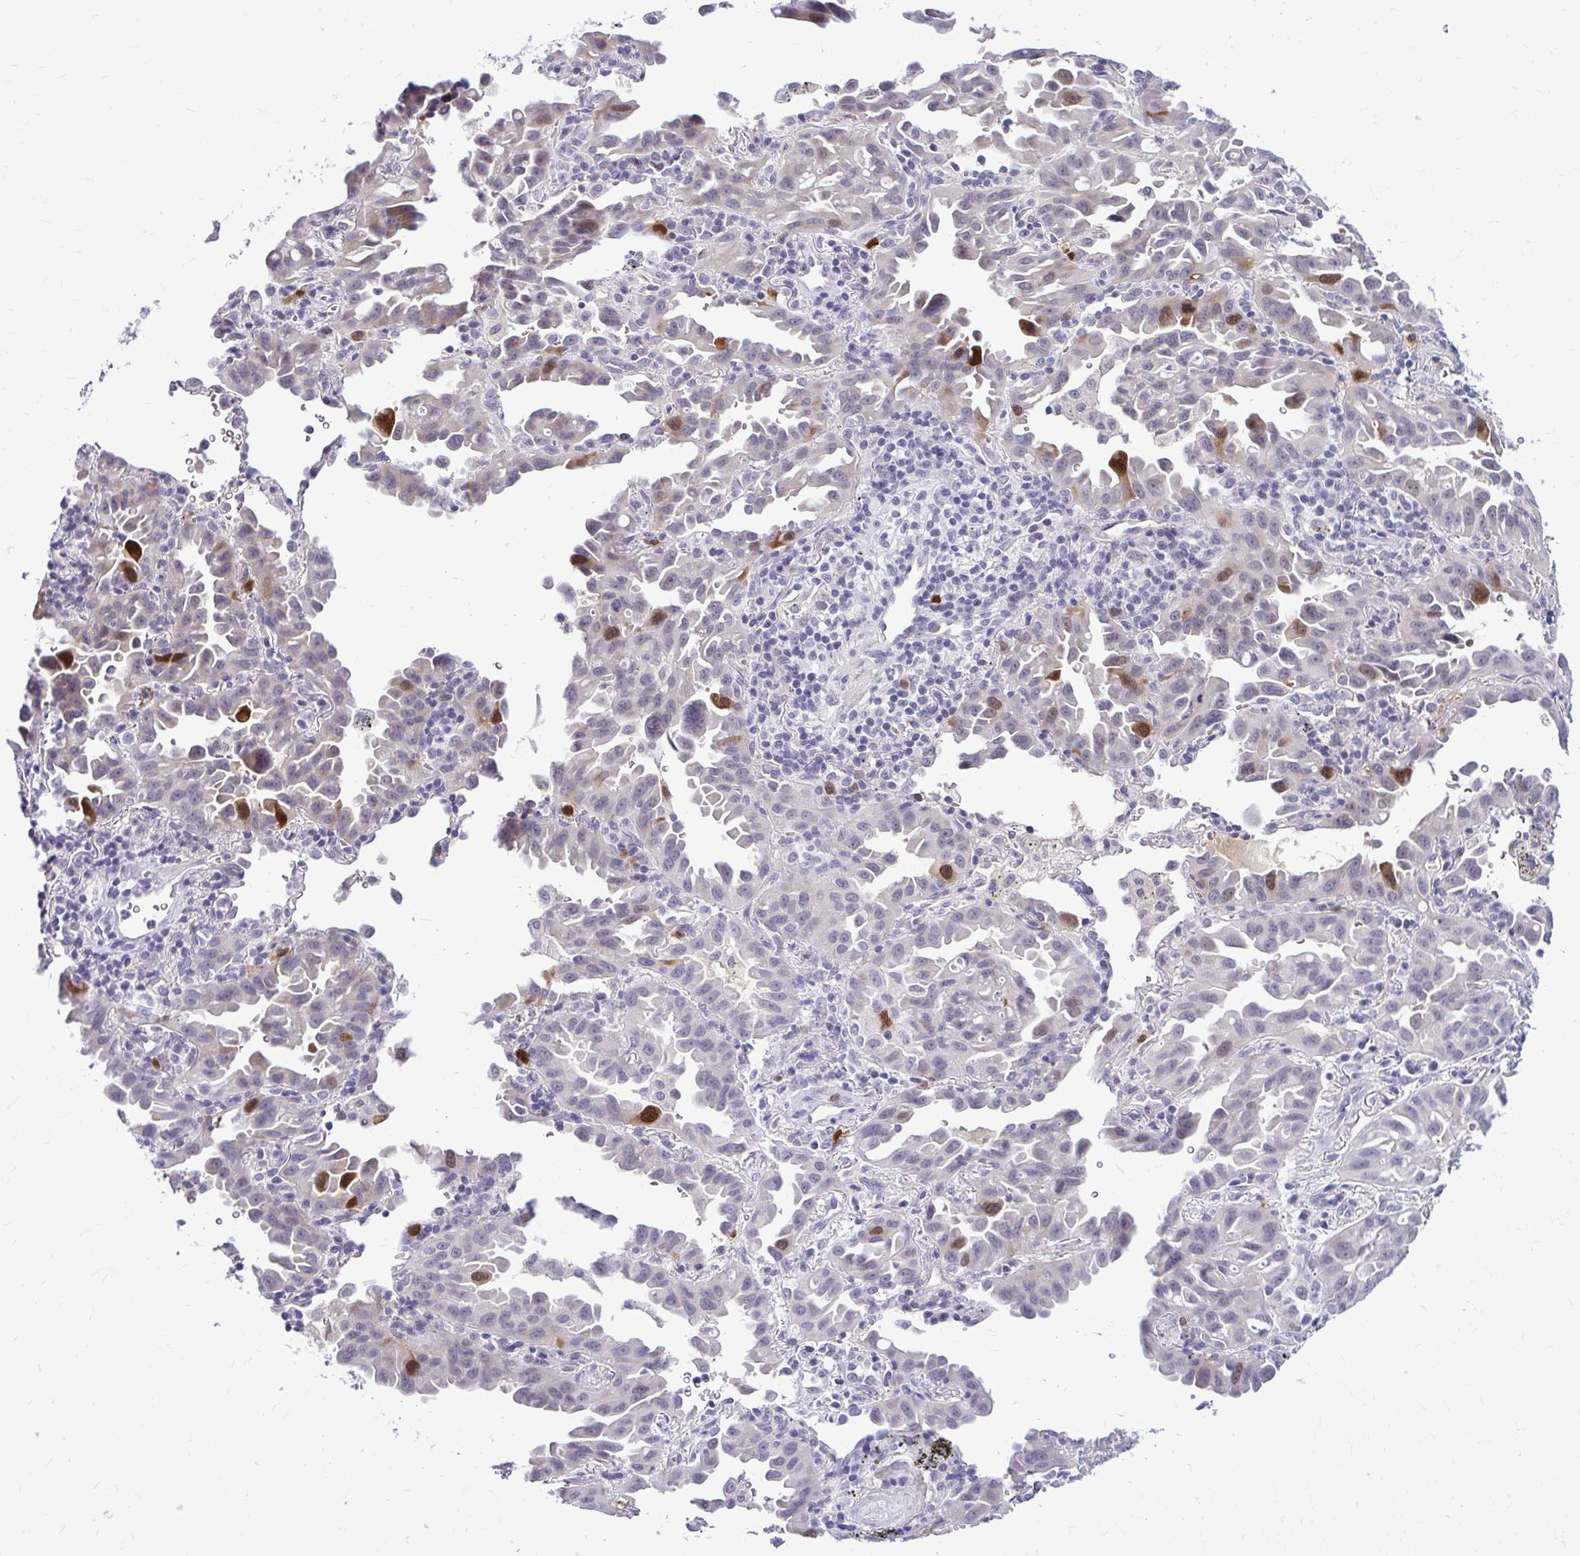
{"staining": {"intensity": "strong", "quantity": "<25%", "location": "cytoplasmic/membranous,nuclear"}, "tissue": "lung cancer", "cell_type": "Tumor cells", "image_type": "cancer", "snomed": [{"axis": "morphology", "description": "Adenocarcinoma, NOS"}, {"axis": "topography", "description": "Lung"}], "caption": "A micrograph showing strong cytoplasmic/membranous and nuclear staining in approximately <25% of tumor cells in lung cancer (adenocarcinoma), as visualized by brown immunohistochemical staining.", "gene": "CDC20", "patient": {"sex": "male", "age": 68}}